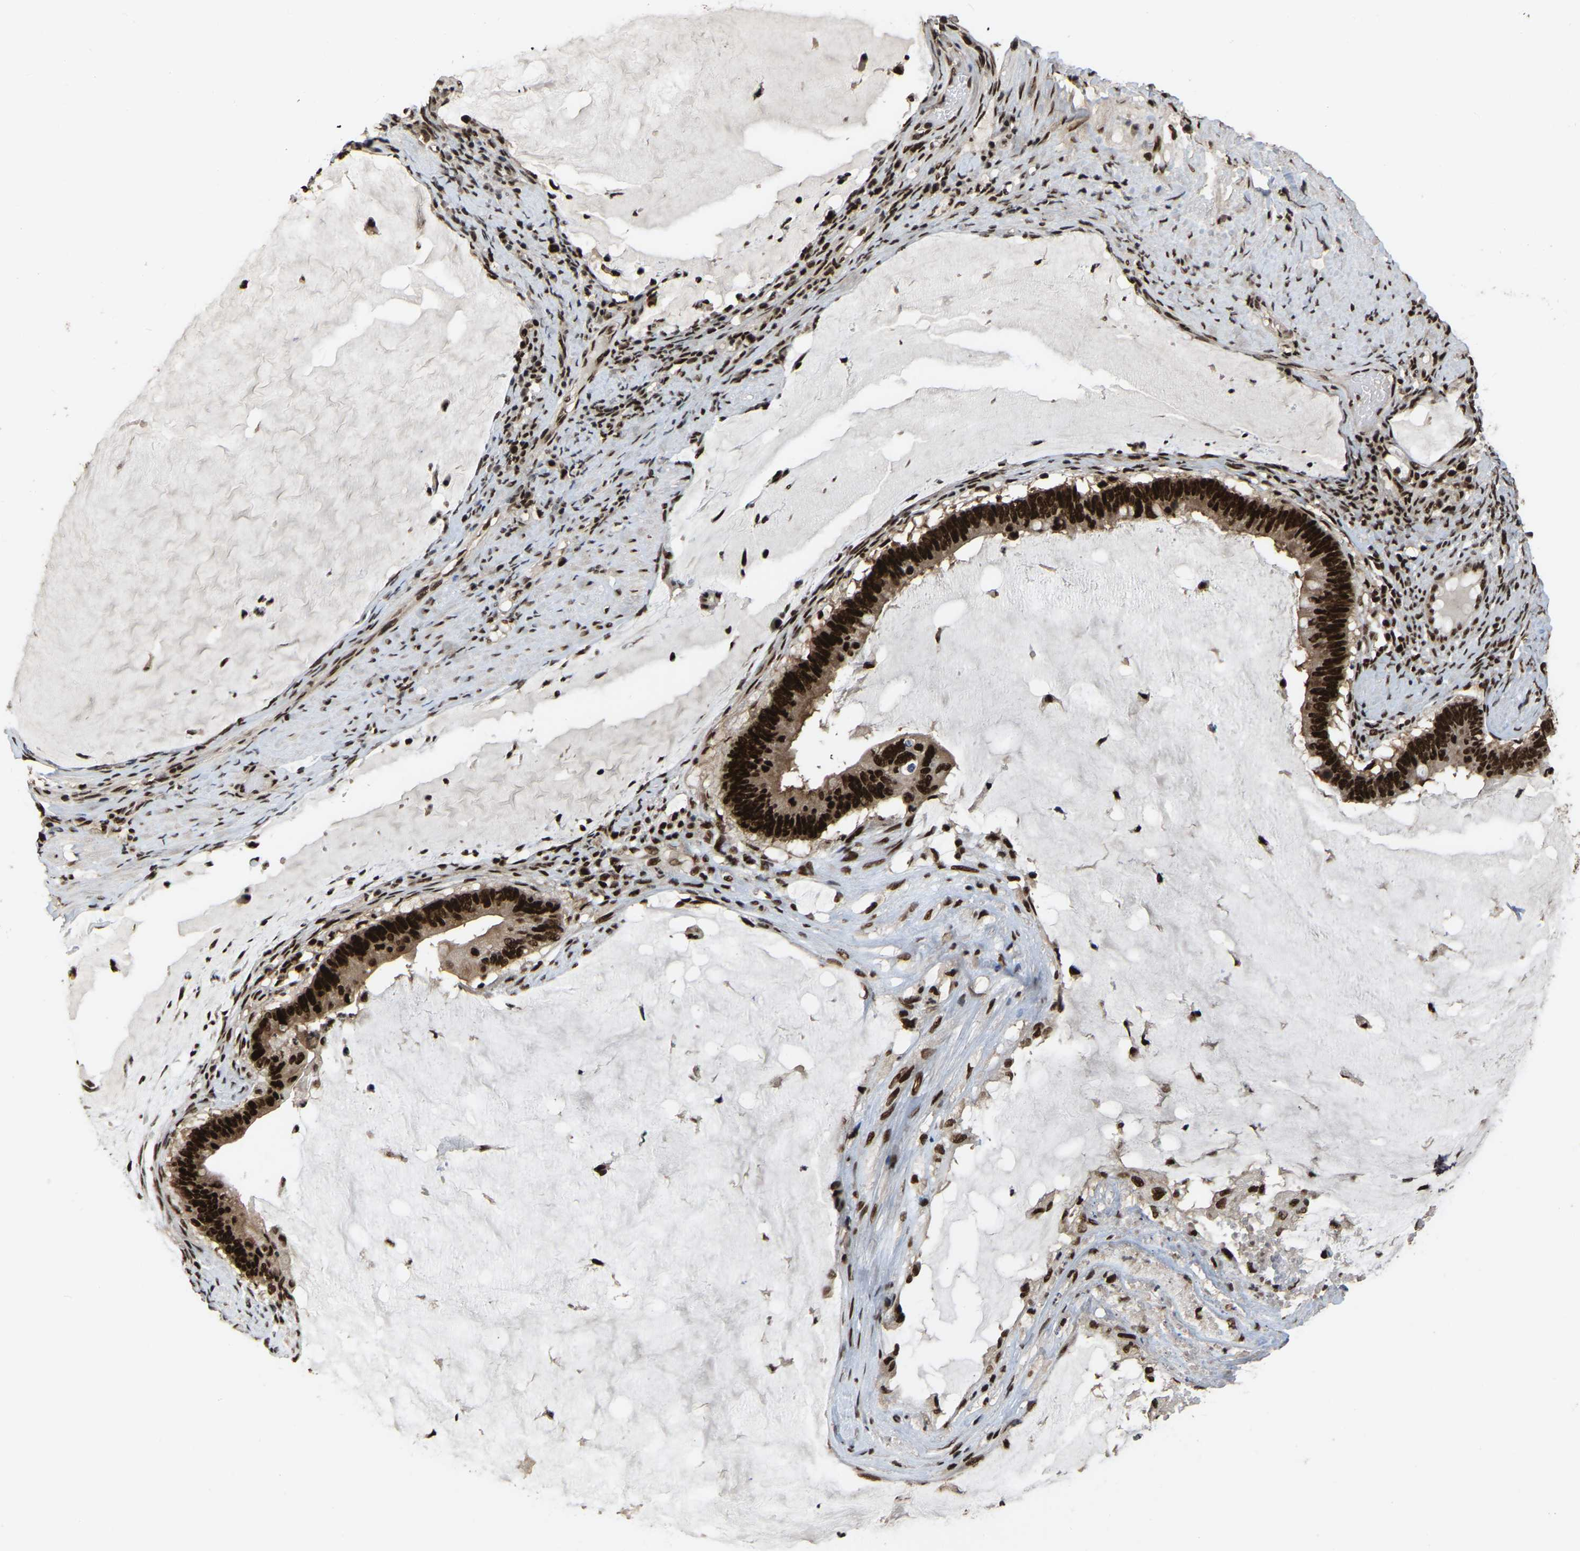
{"staining": {"intensity": "strong", "quantity": ">75%", "location": "nuclear"}, "tissue": "ovarian cancer", "cell_type": "Tumor cells", "image_type": "cancer", "snomed": [{"axis": "morphology", "description": "Cystadenocarcinoma, mucinous, NOS"}, {"axis": "topography", "description": "Ovary"}], "caption": "Immunohistochemical staining of human ovarian cancer (mucinous cystadenocarcinoma) demonstrates high levels of strong nuclear expression in approximately >75% of tumor cells.", "gene": "TBL1XR1", "patient": {"sex": "female", "age": 61}}